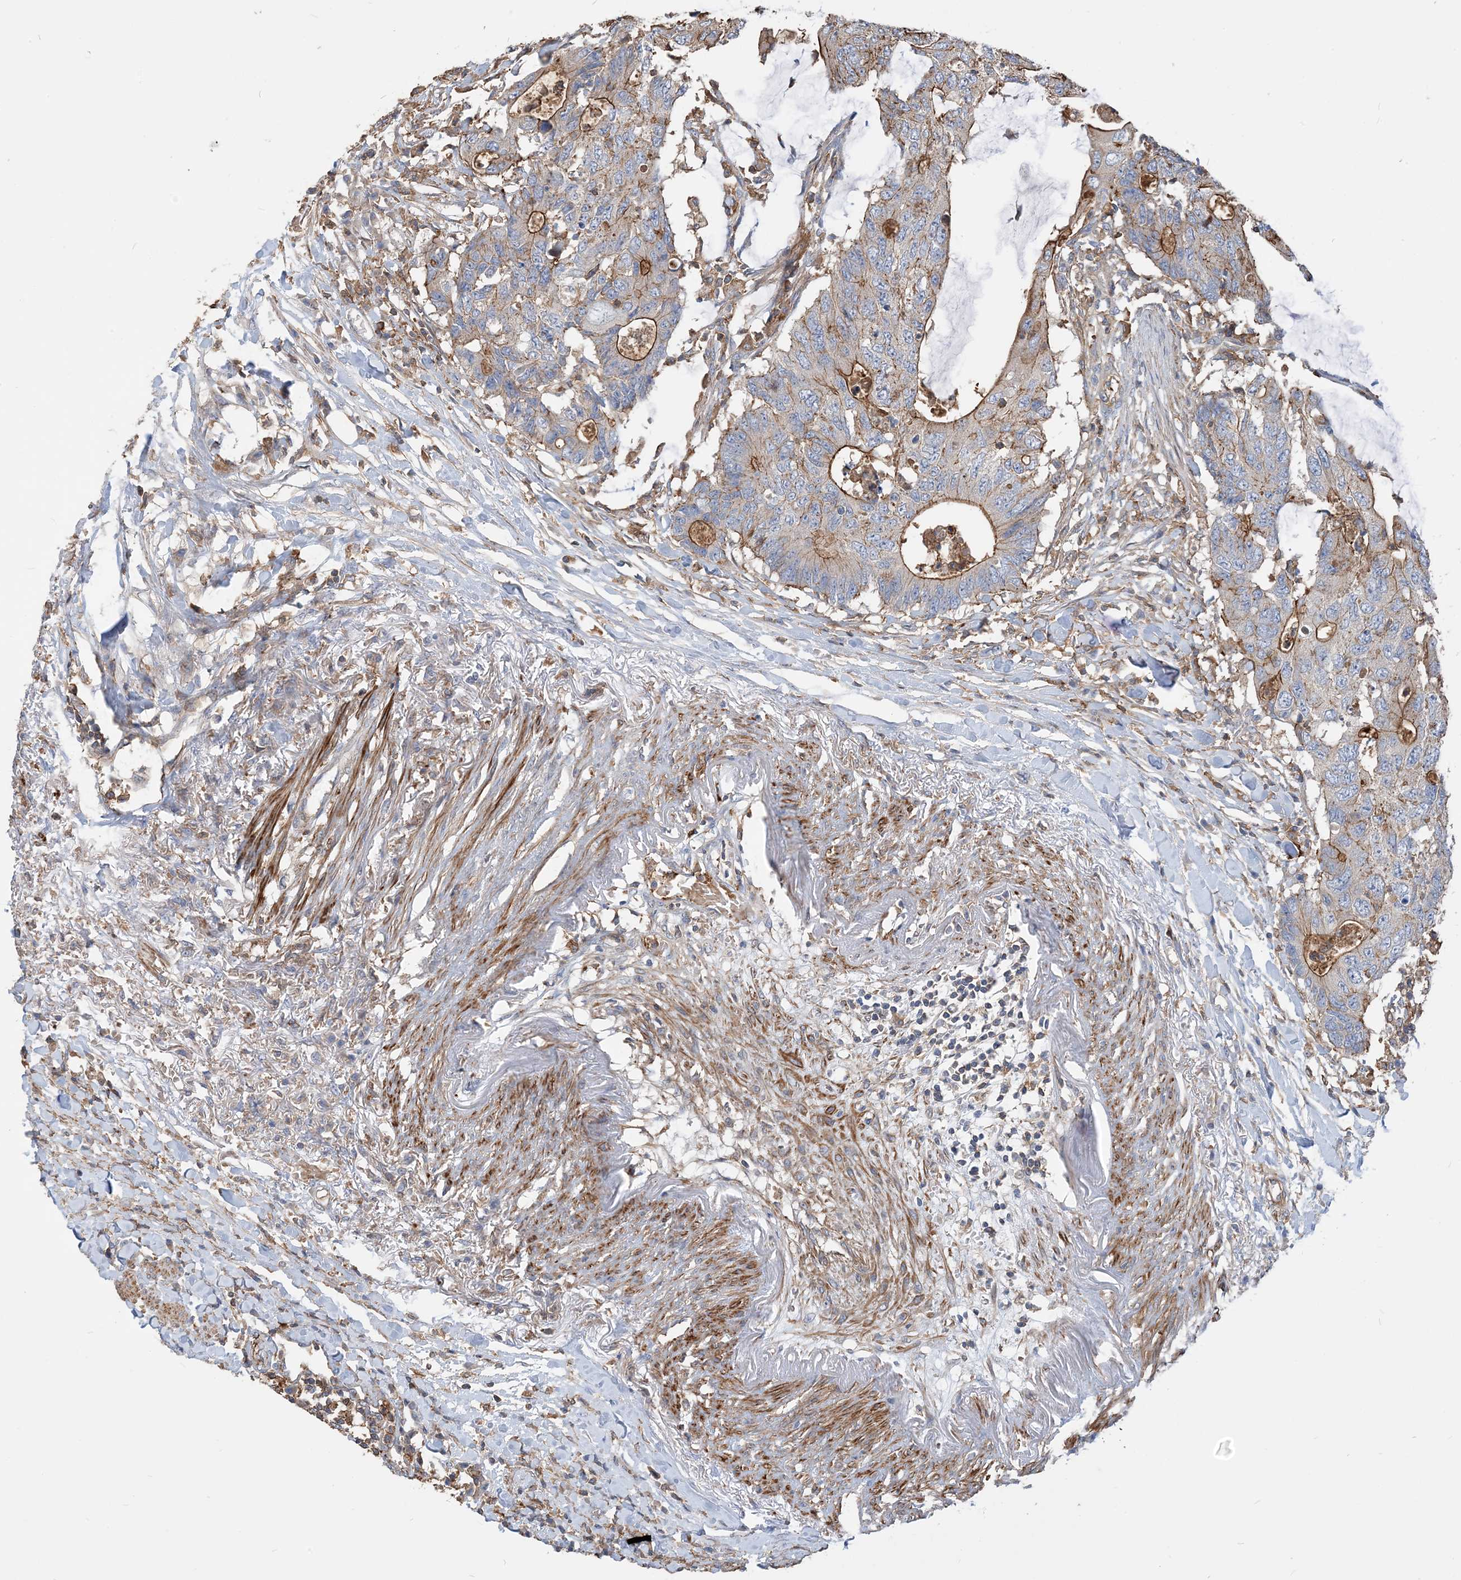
{"staining": {"intensity": "moderate", "quantity": "<25%", "location": "cytoplasmic/membranous"}, "tissue": "colorectal cancer", "cell_type": "Tumor cells", "image_type": "cancer", "snomed": [{"axis": "morphology", "description": "Adenocarcinoma, NOS"}, {"axis": "topography", "description": "Colon"}], "caption": "Protein expression by immunohistochemistry shows moderate cytoplasmic/membranous expression in about <25% of tumor cells in colorectal adenocarcinoma.", "gene": "PARVG", "patient": {"sex": "male", "age": 71}}